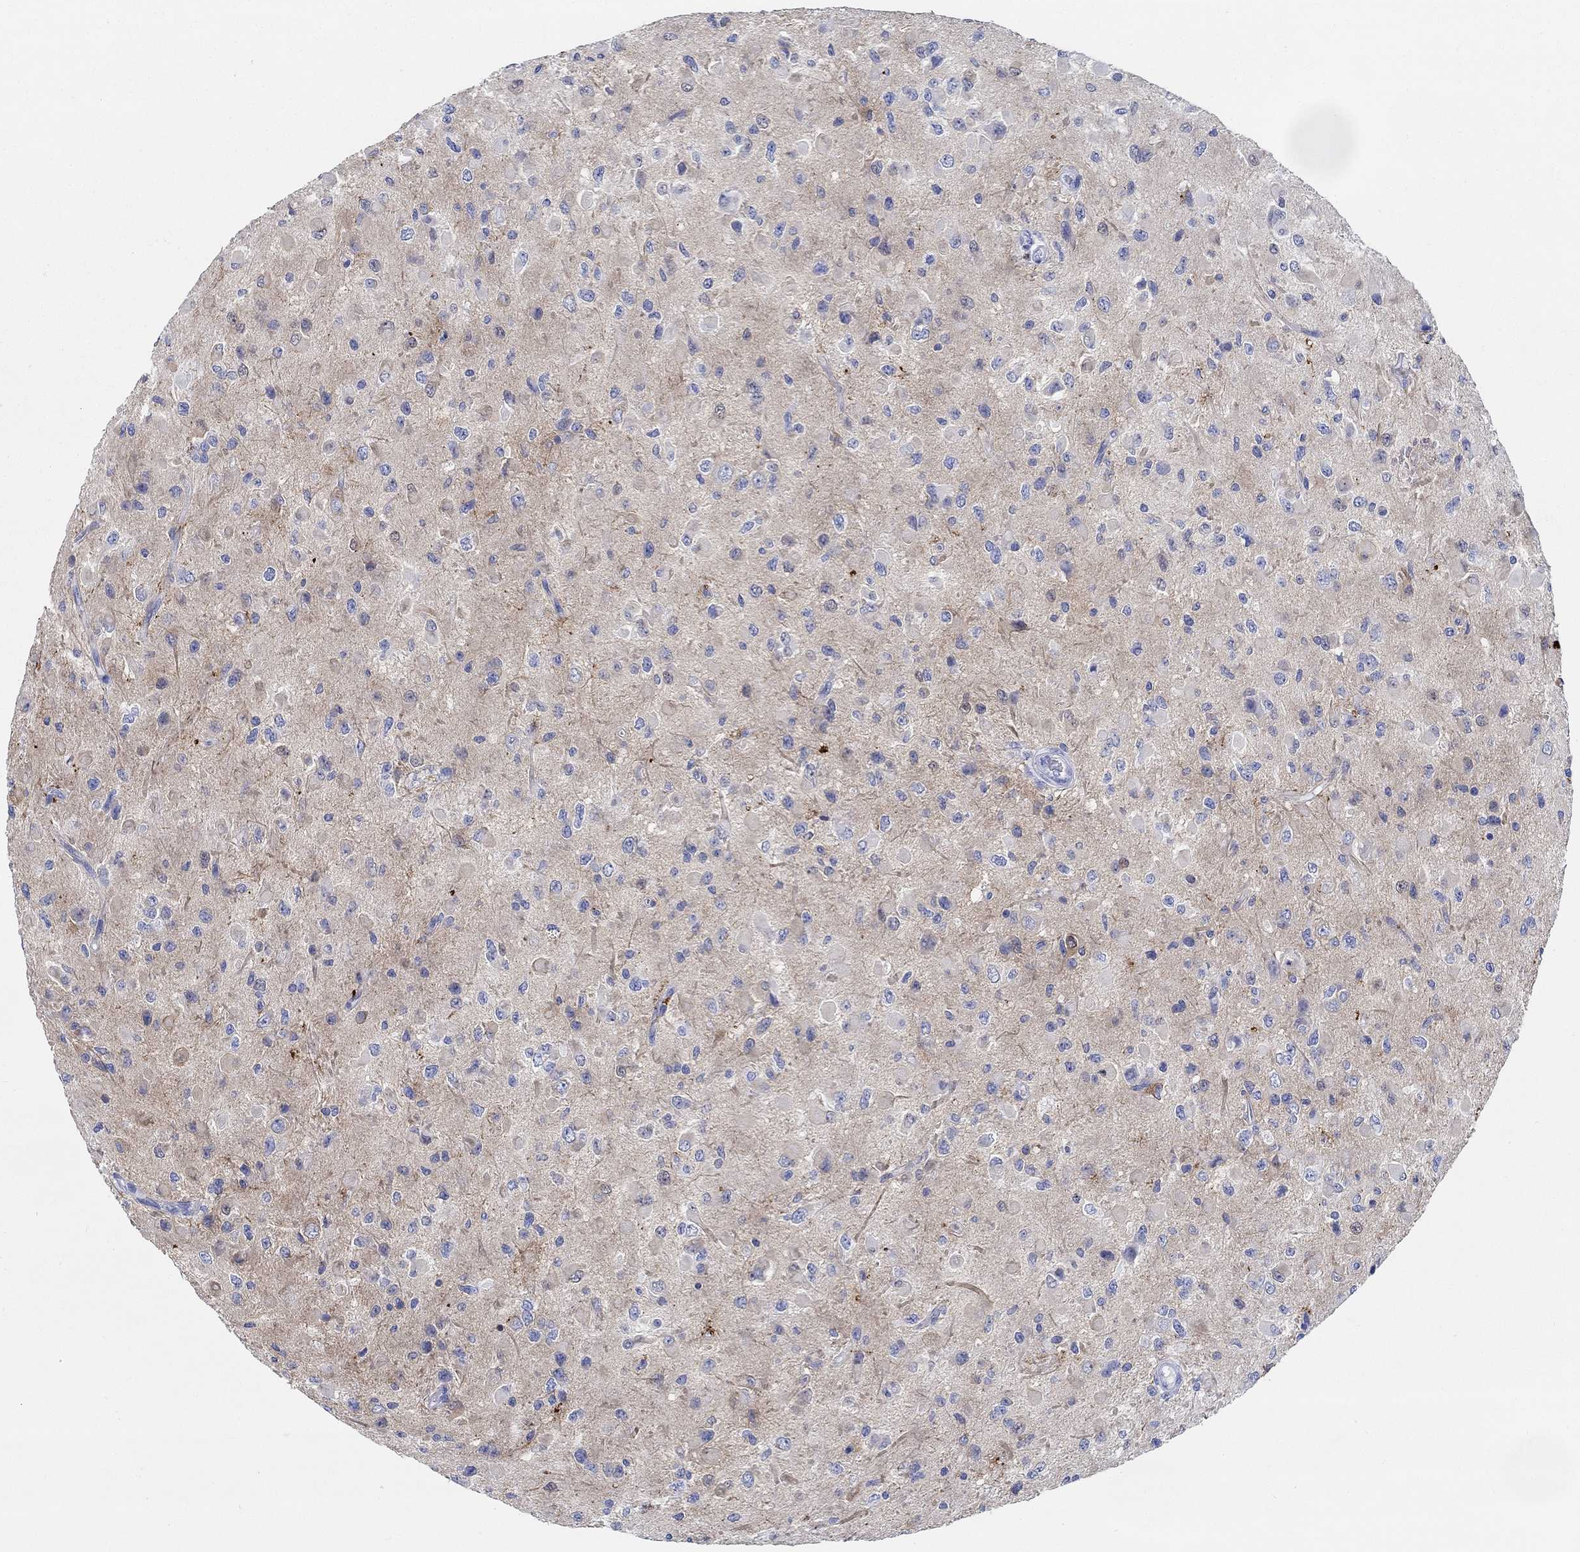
{"staining": {"intensity": "negative", "quantity": "none", "location": "none"}, "tissue": "glioma", "cell_type": "Tumor cells", "image_type": "cancer", "snomed": [{"axis": "morphology", "description": "Glioma, malignant, High grade"}, {"axis": "topography", "description": "Cerebral cortex"}], "caption": "The immunohistochemistry photomicrograph has no significant staining in tumor cells of glioma tissue.", "gene": "FBXO2", "patient": {"sex": "male", "age": 35}}